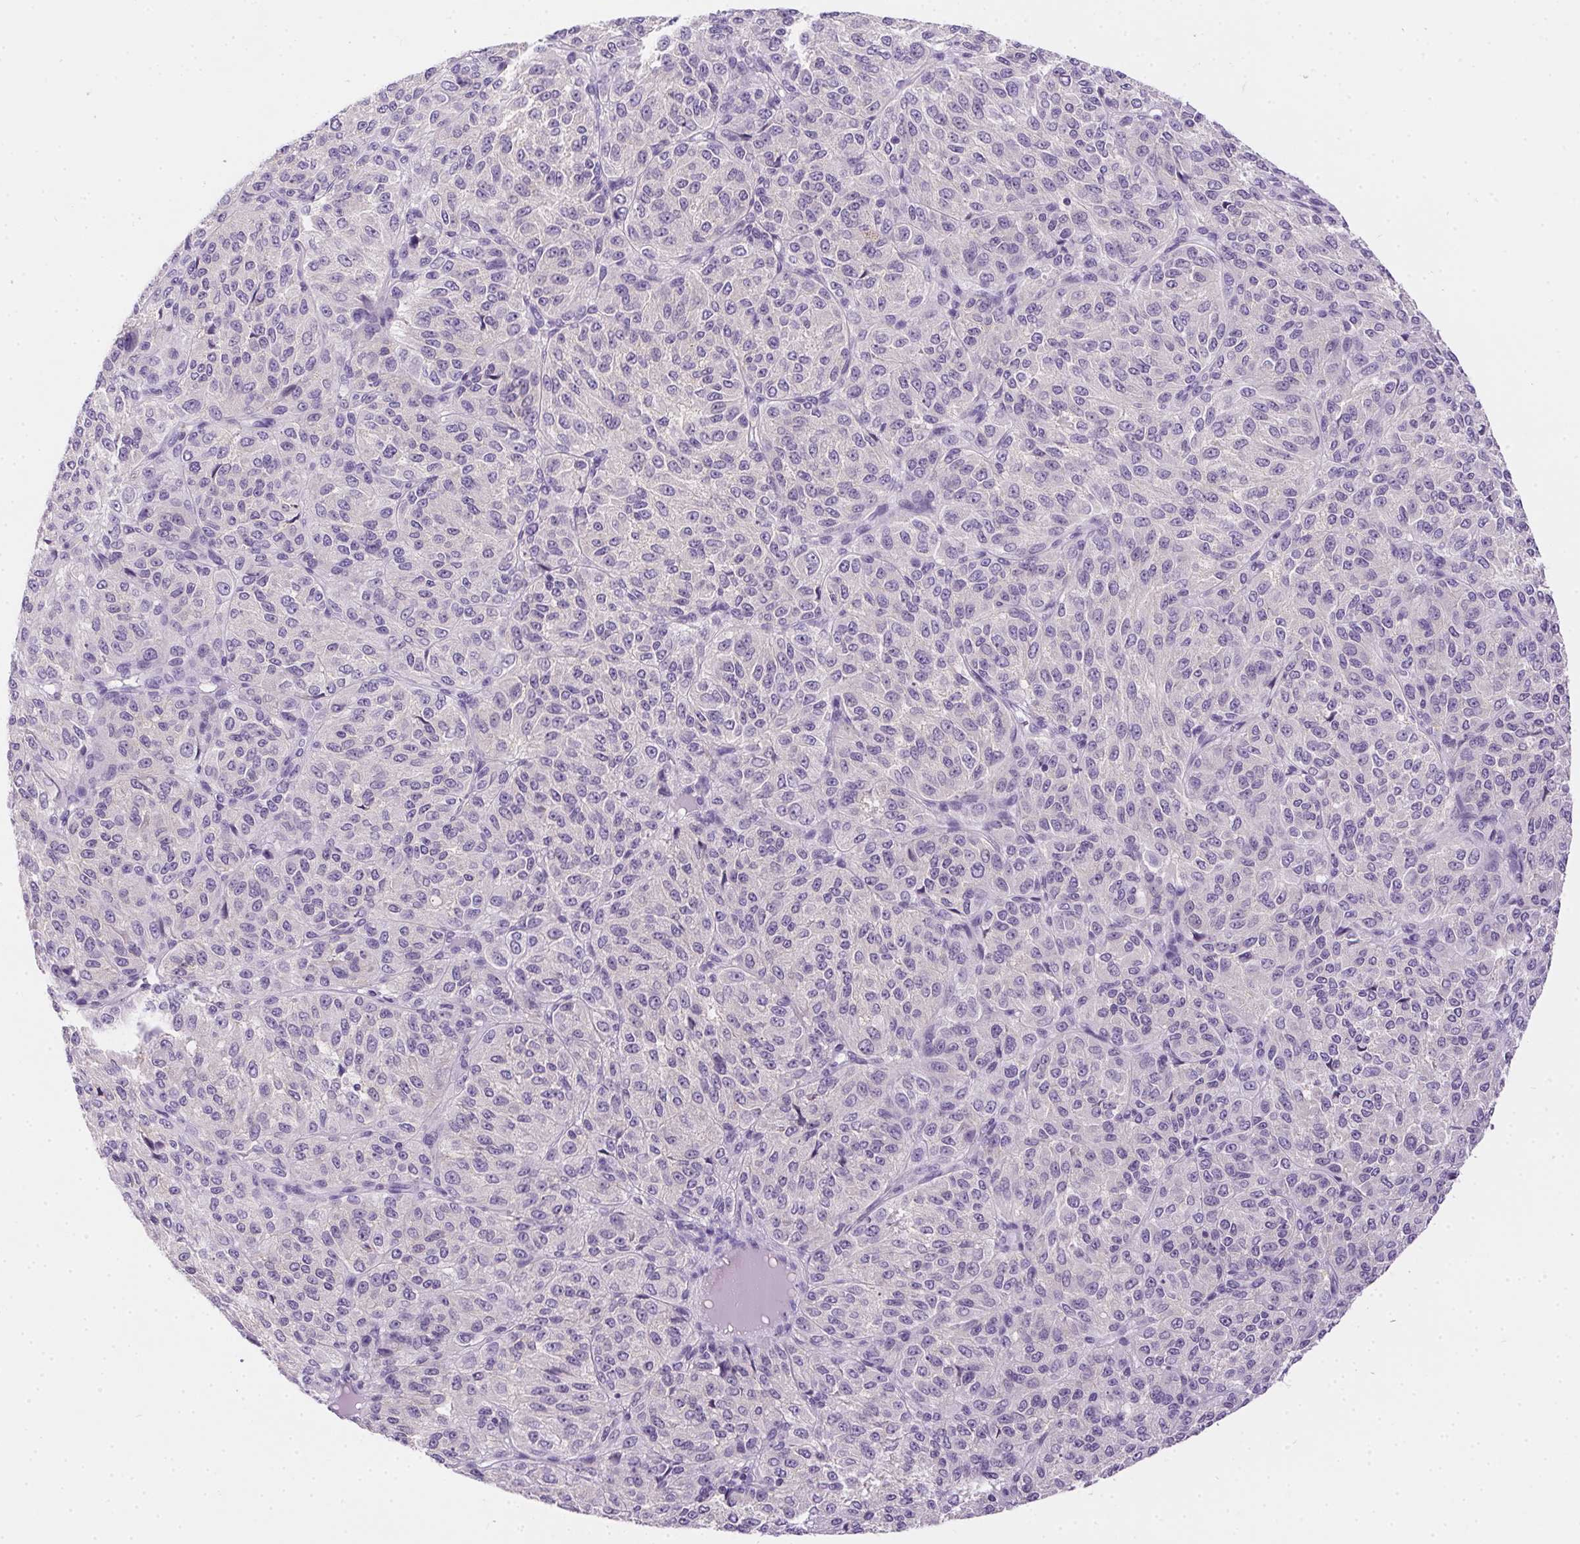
{"staining": {"intensity": "negative", "quantity": "none", "location": "none"}, "tissue": "melanoma", "cell_type": "Tumor cells", "image_type": "cancer", "snomed": [{"axis": "morphology", "description": "Malignant melanoma, Metastatic site"}, {"axis": "topography", "description": "Brain"}], "caption": "A high-resolution photomicrograph shows immunohistochemistry staining of malignant melanoma (metastatic site), which shows no significant expression in tumor cells.", "gene": "SSTR4", "patient": {"sex": "female", "age": 56}}